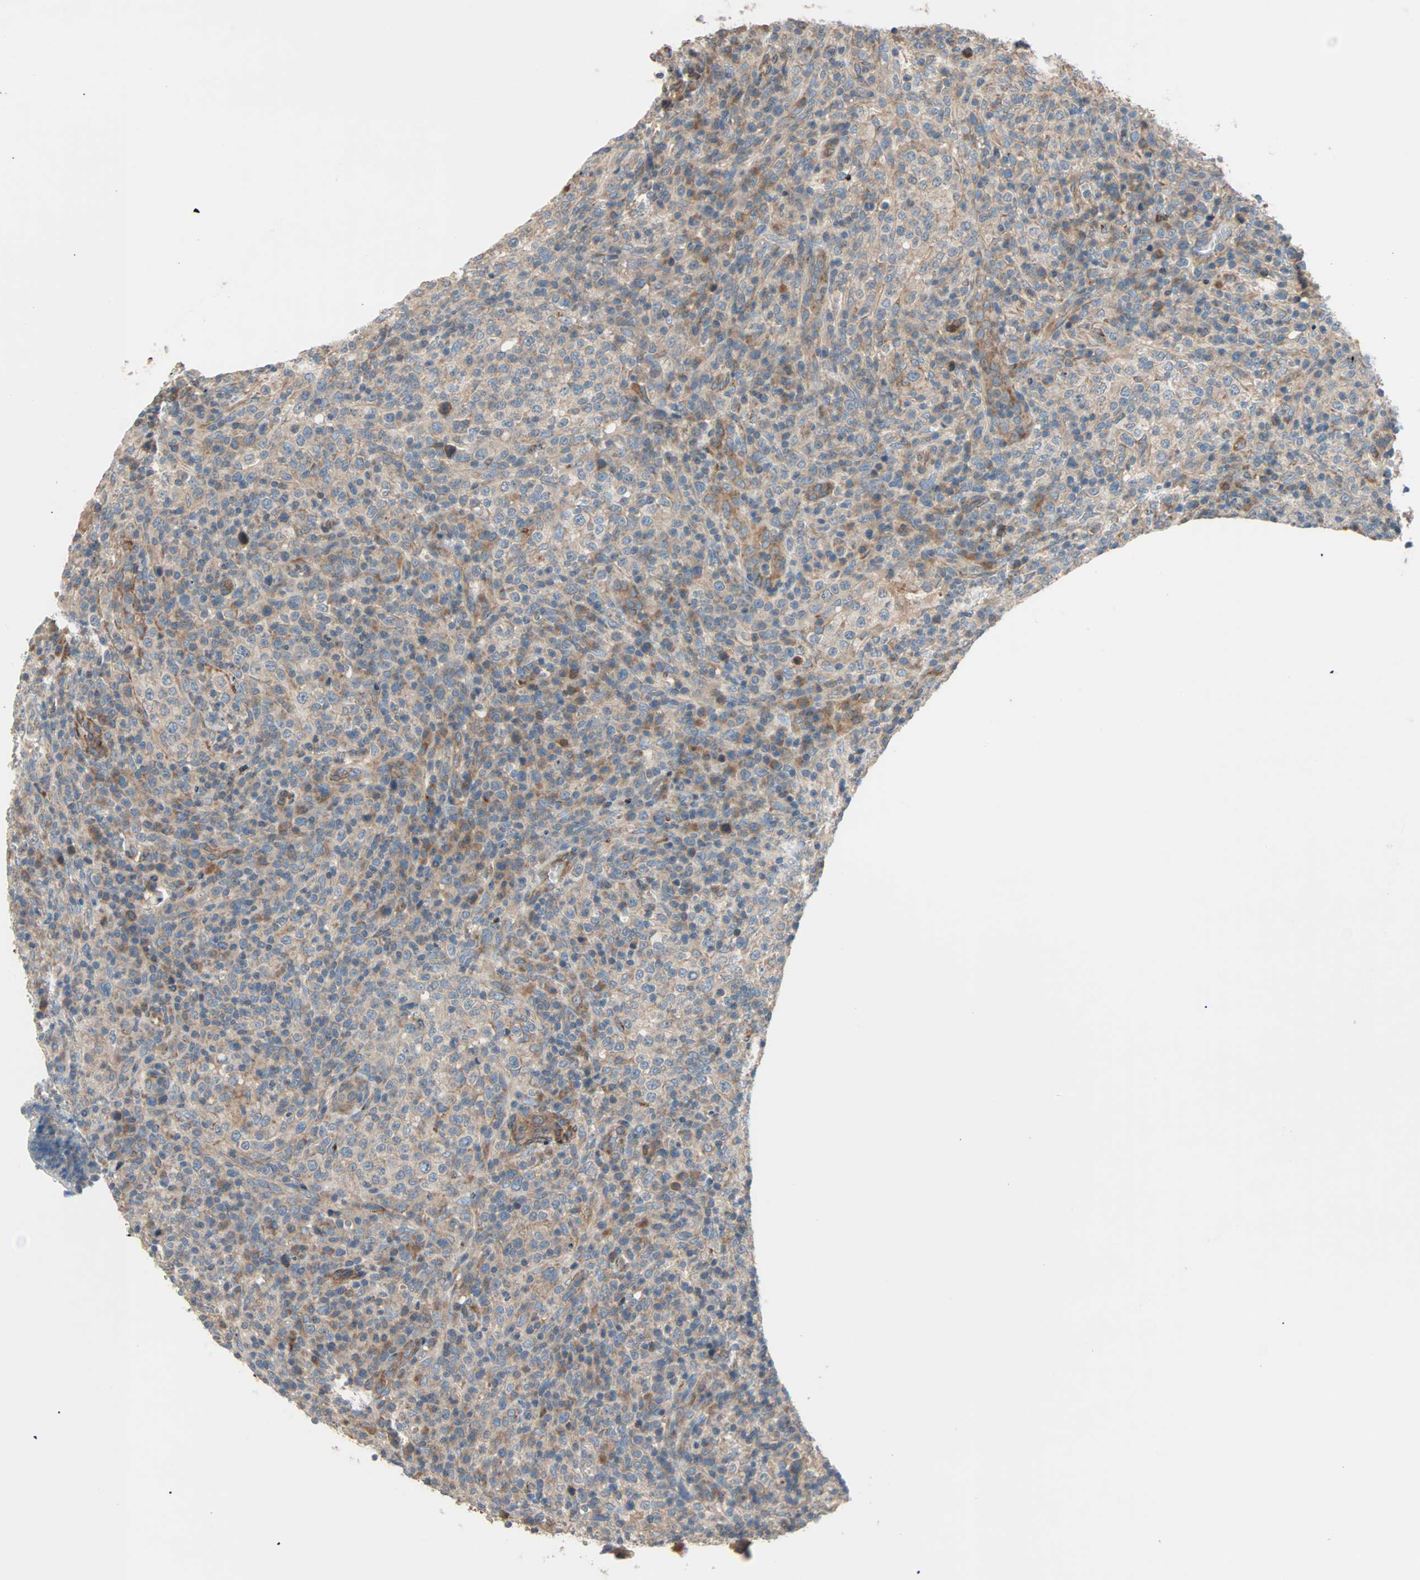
{"staining": {"intensity": "weak", "quantity": ">75%", "location": "cytoplasmic/membranous"}, "tissue": "lymphoma", "cell_type": "Tumor cells", "image_type": "cancer", "snomed": [{"axis": "morphology", "description": "Malignant lymphoma, non-Hodgkin's type, High grade"}, {"axis": "topography", "description": "Lymph node"}], "caption": "IHC (DAB (3,3'-diaminobenzidine)) staining of malignant lymphoma, non-Hodgkin's type (high-grade) demonstrates weak cytoplasmic/membranous protein expression in approximately >75% of tumor cells.", "gene": "XYLT1", "patient": {"sex": "female", "age": 76}}